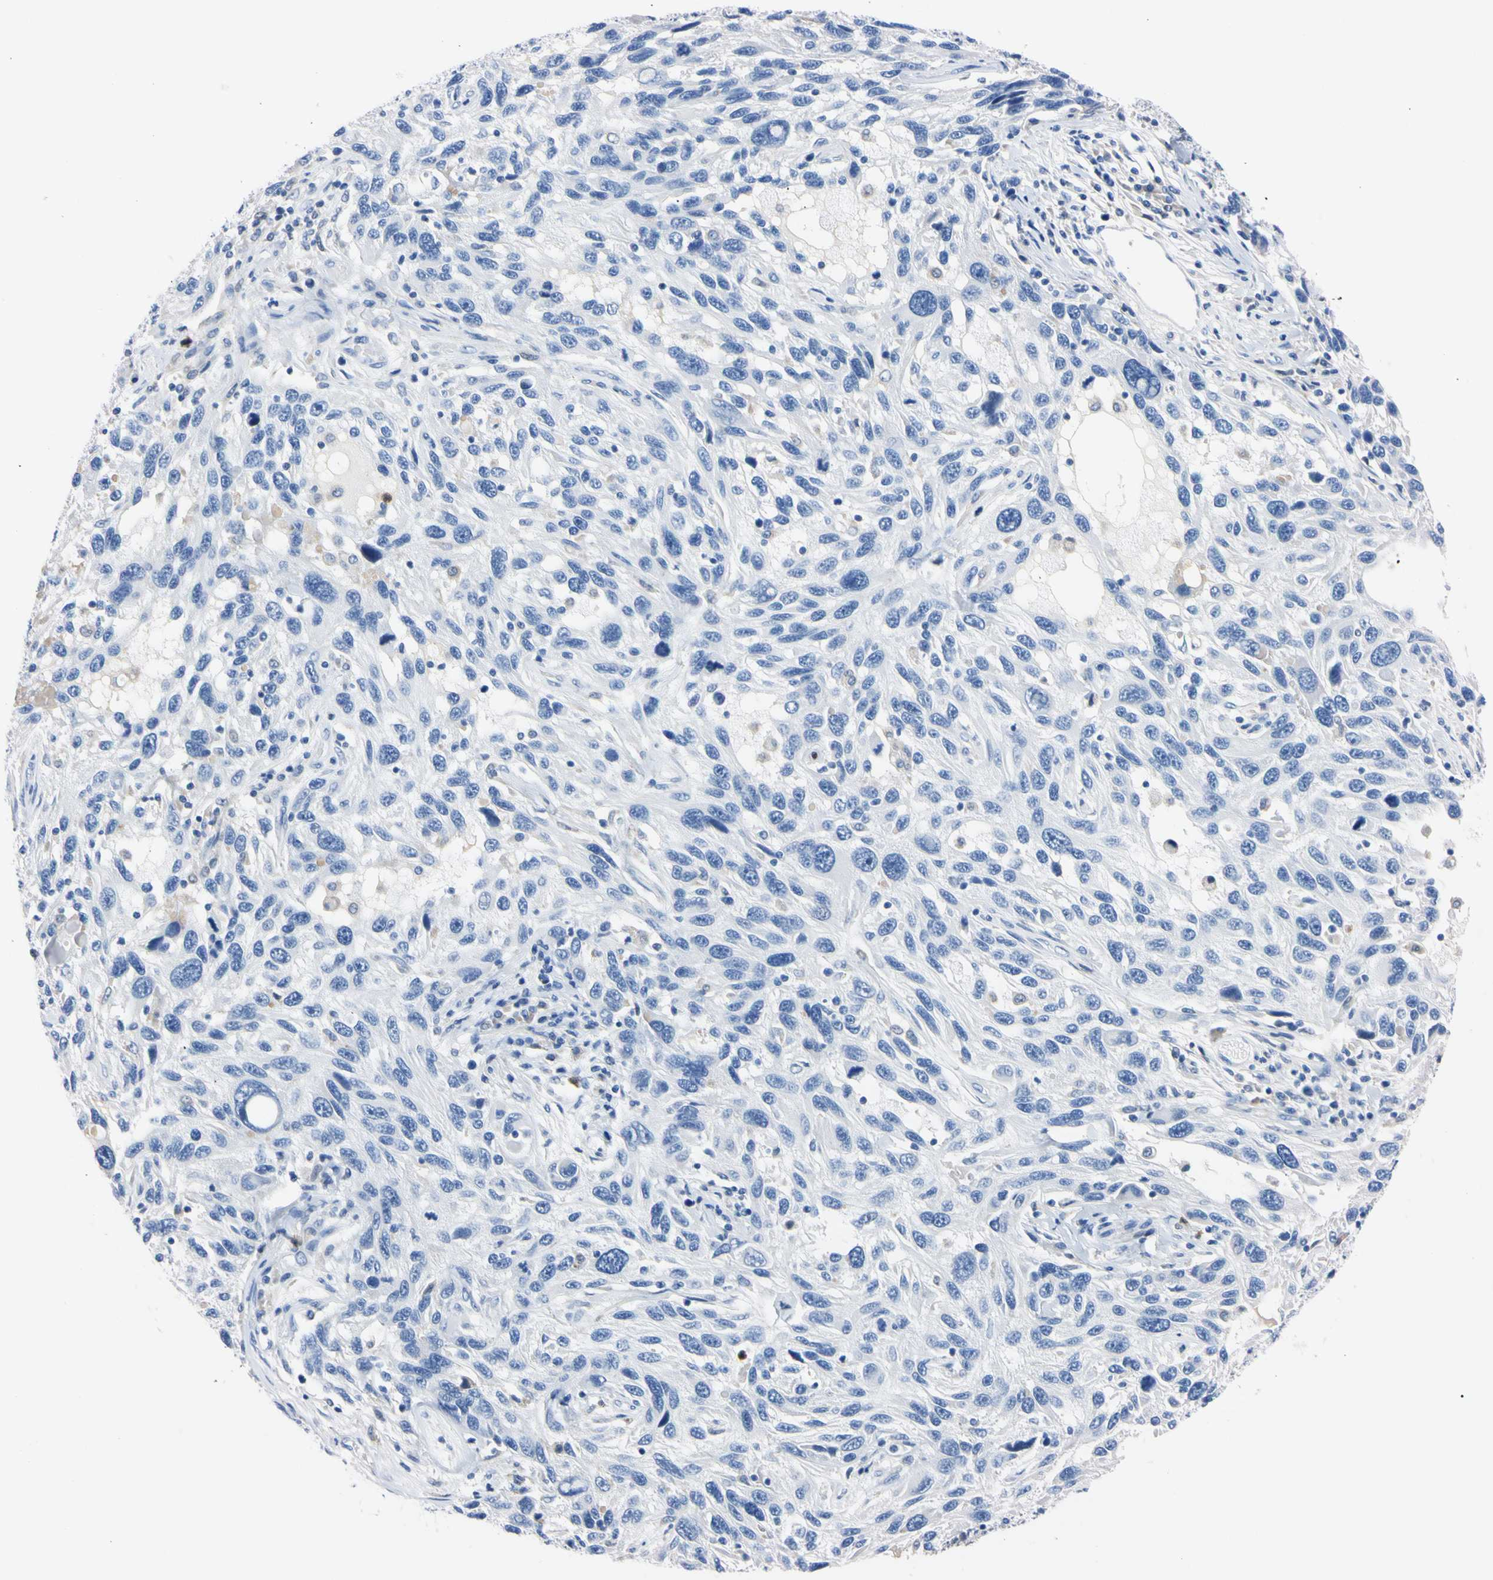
{"staining": {"intensity": "negative", "quantity": "none", "location": "none"}, "tissue": "melanoma", "cell_type": "Tumor cells", "image_type": "cancer", "snomed": [{"axis": "morphology", "description": "Malignant melanoma, NOS"}, {"axis": "topography", "description": "Skin"}], "caption": "The IHC histopathology image has no significant expression in tumor cells of malignant melanoma tissue.", "gene": "NCF4", "patient": {"sex": "male", "age": 53}}